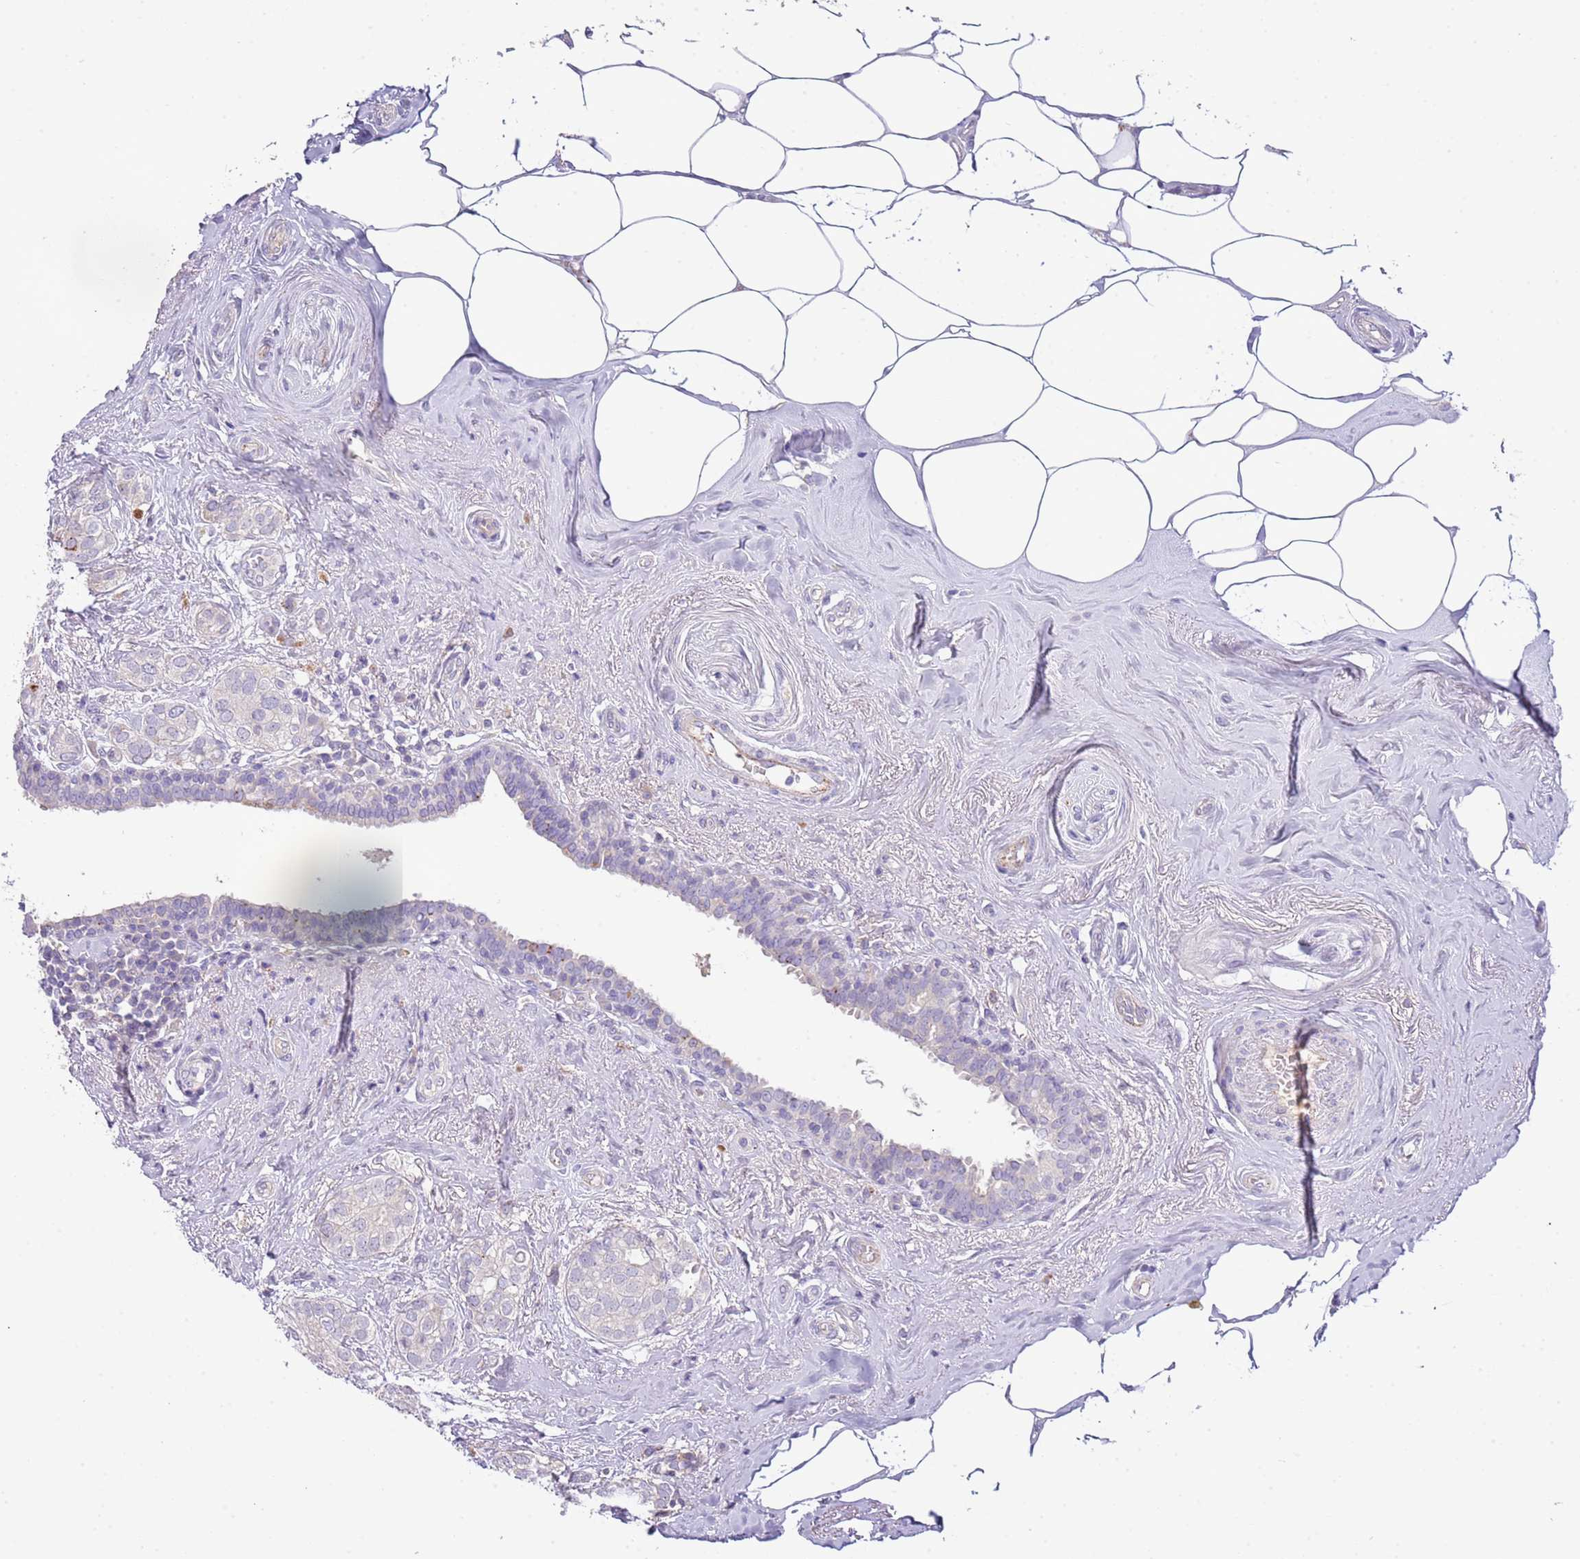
{"staining": {"intensity": "negative", "quantity": "none", "location": "none"}, "tissue": "breast cancer", "cell_type": "Tumor cells", "image_type": "cancer", "snomed": [{"axis": "morphology", "description": "Duct carcinoma"}, {"axis": "topography", "description": "Breast"}], "caption": "Breast cancer stained for a protein using IHC exhibits no positivity tumor cells.", "gene": "ABHD17A", "patient": {"sex": "female", "age": 73}}